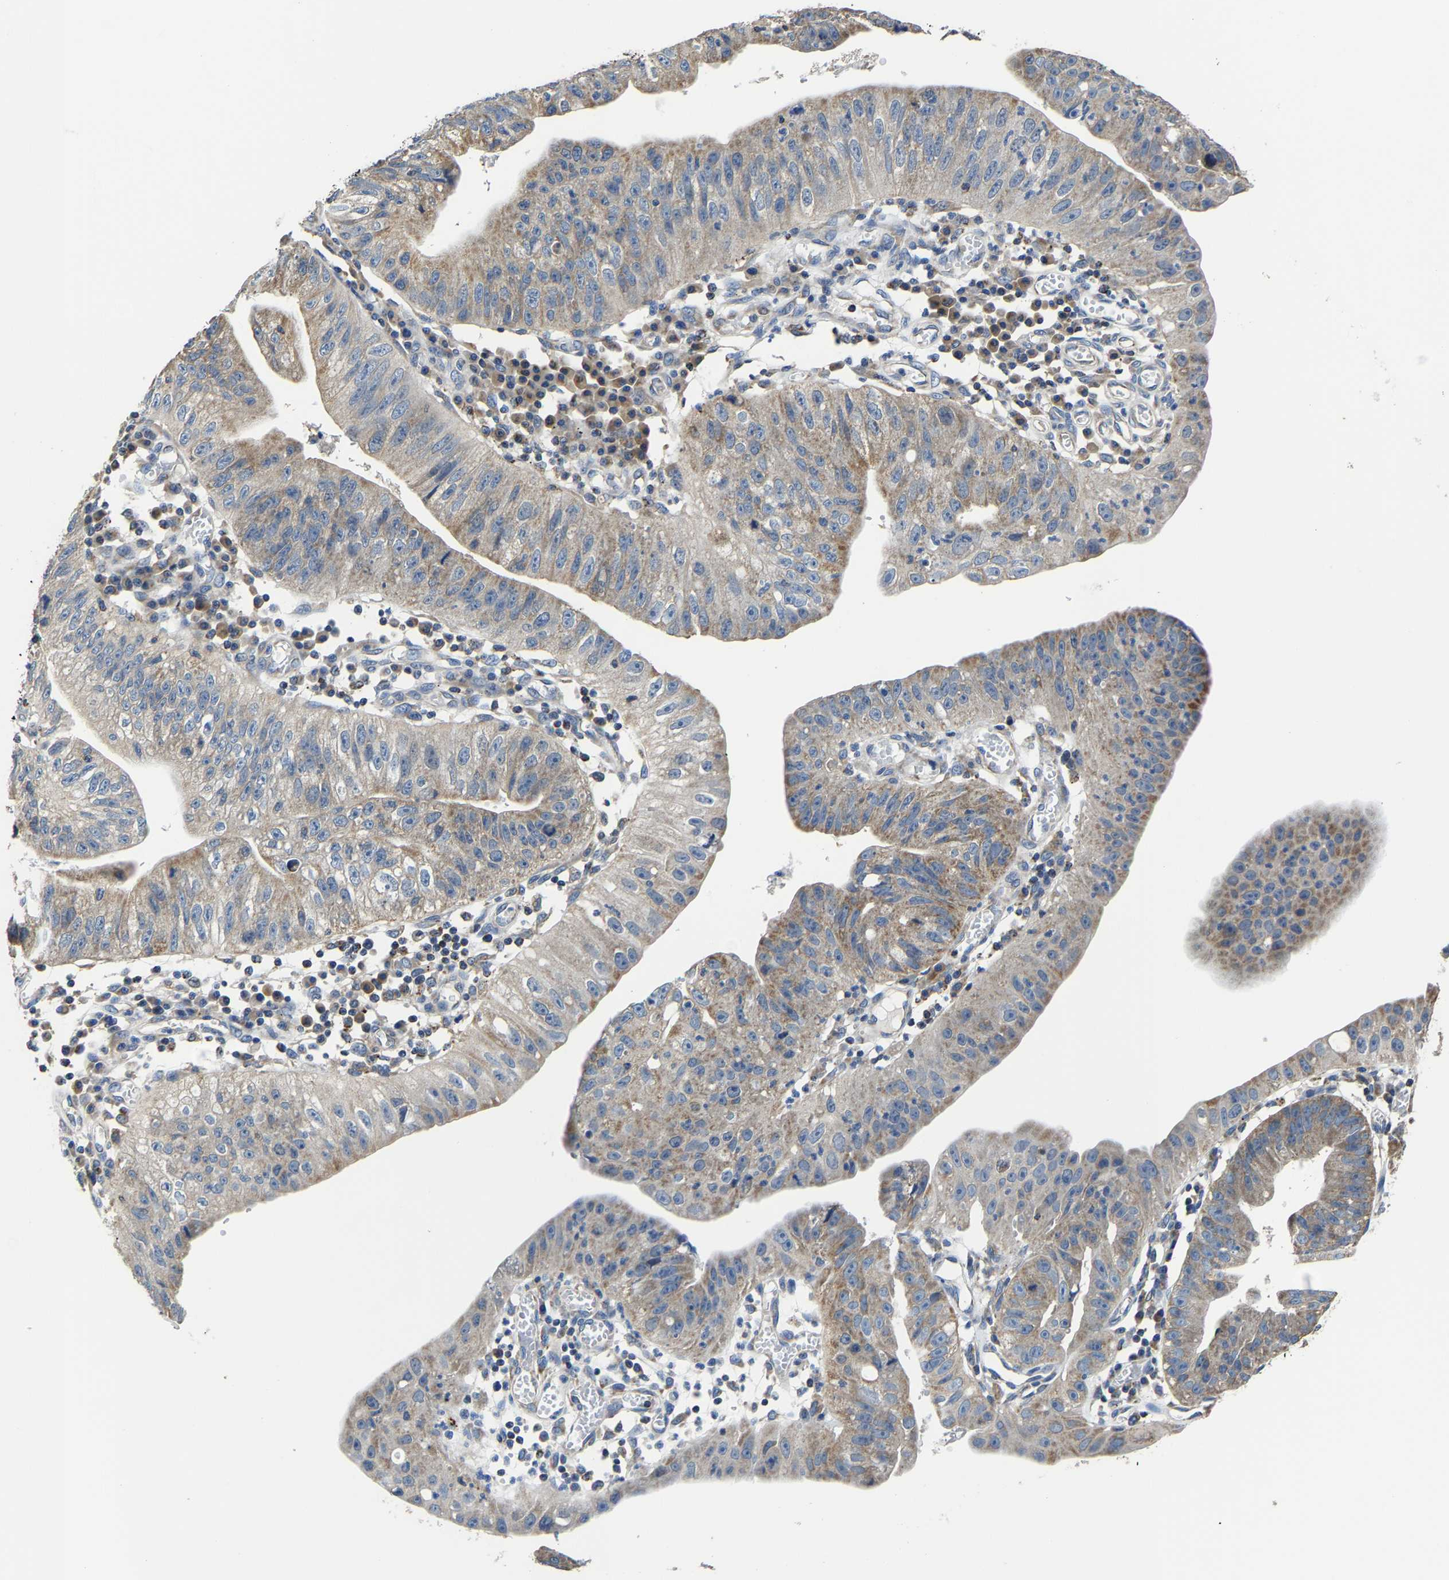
{"staining": {"intensity": "moderate", "quantity": ">75%", "location": "cytoplasmic/membranous"}, "tissue": "stomach cancer", "cell_type": "Tumor cells", "image_type": "cancer", "snomed": [{"axis": "morphology", "description": "Adenocarcinoma, NOS"}, {"axis": "topography", "description": "Stomach"}], "caption": "This image exhibits immunohistochemistry (IHC) staining of stomach adenocarcinoma, with medium moderate cytoplasmic/membranous staining in approximately >75% of tumor cells.", "gene": "AGK", "patient": {"sex": "male", "age": 59}}